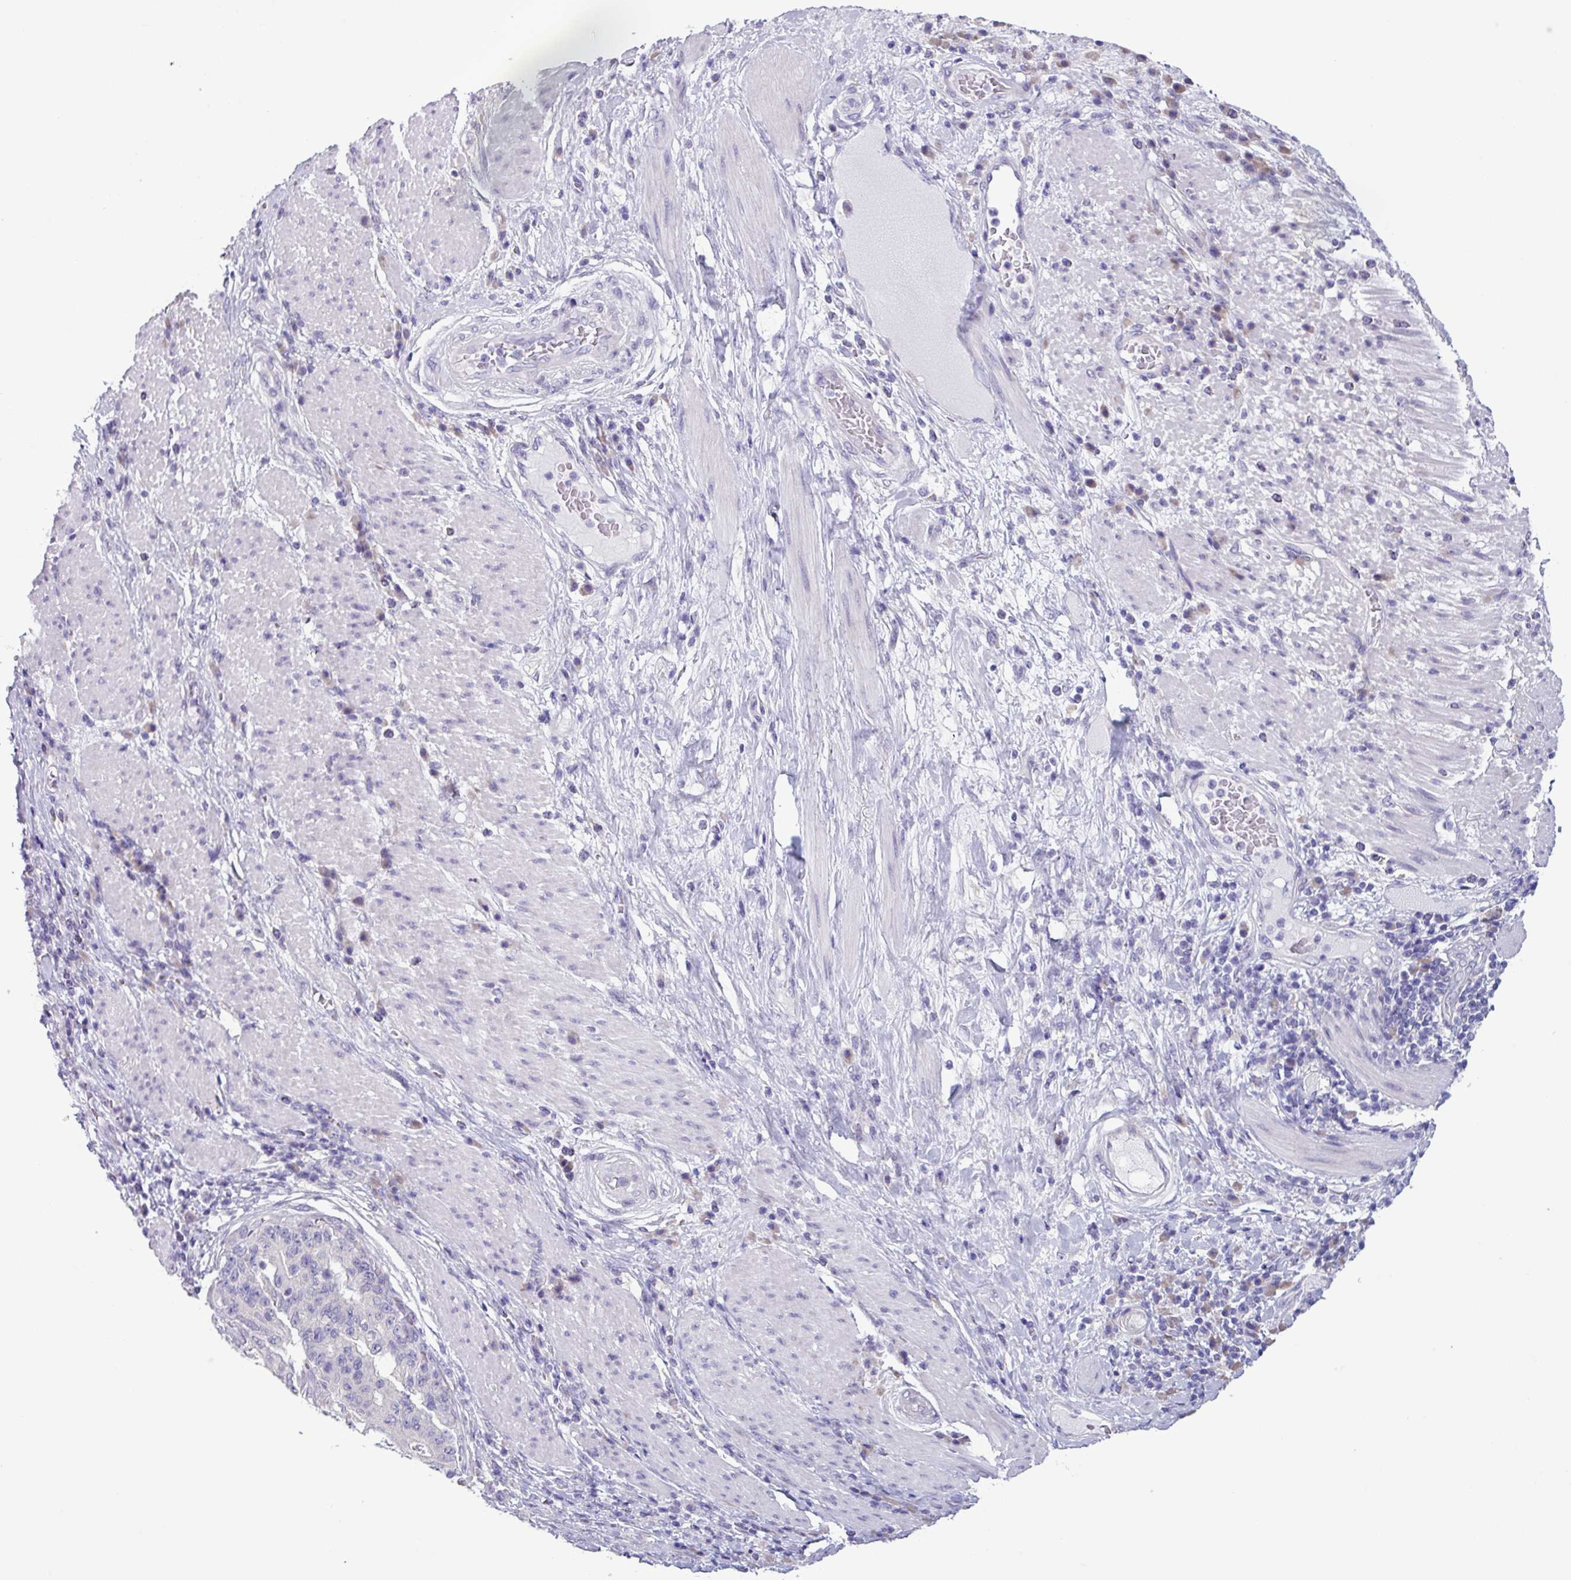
{"staining": {"intensity": "negative", "quantity": "none", "location": "none"}, "tissue": "stomach cancer", "cell_type": "Tumor cells", "image_type": "cancer", "snomed": [{"axis": "morphology", "description": "Normal tissue, NOS"}, {"axis": "morphology", "description": "Adenocarcinoma, NOS"}, {"axis": "topography", "description": "Stomach"}], "caption": "Stomach adenocarcinoma stained for a protein using immunohistochemistry (IHC) exhibits no positivity tumor cells.", "gene": "C20orf27", "patient": {"sex": "female", "age": 64}}